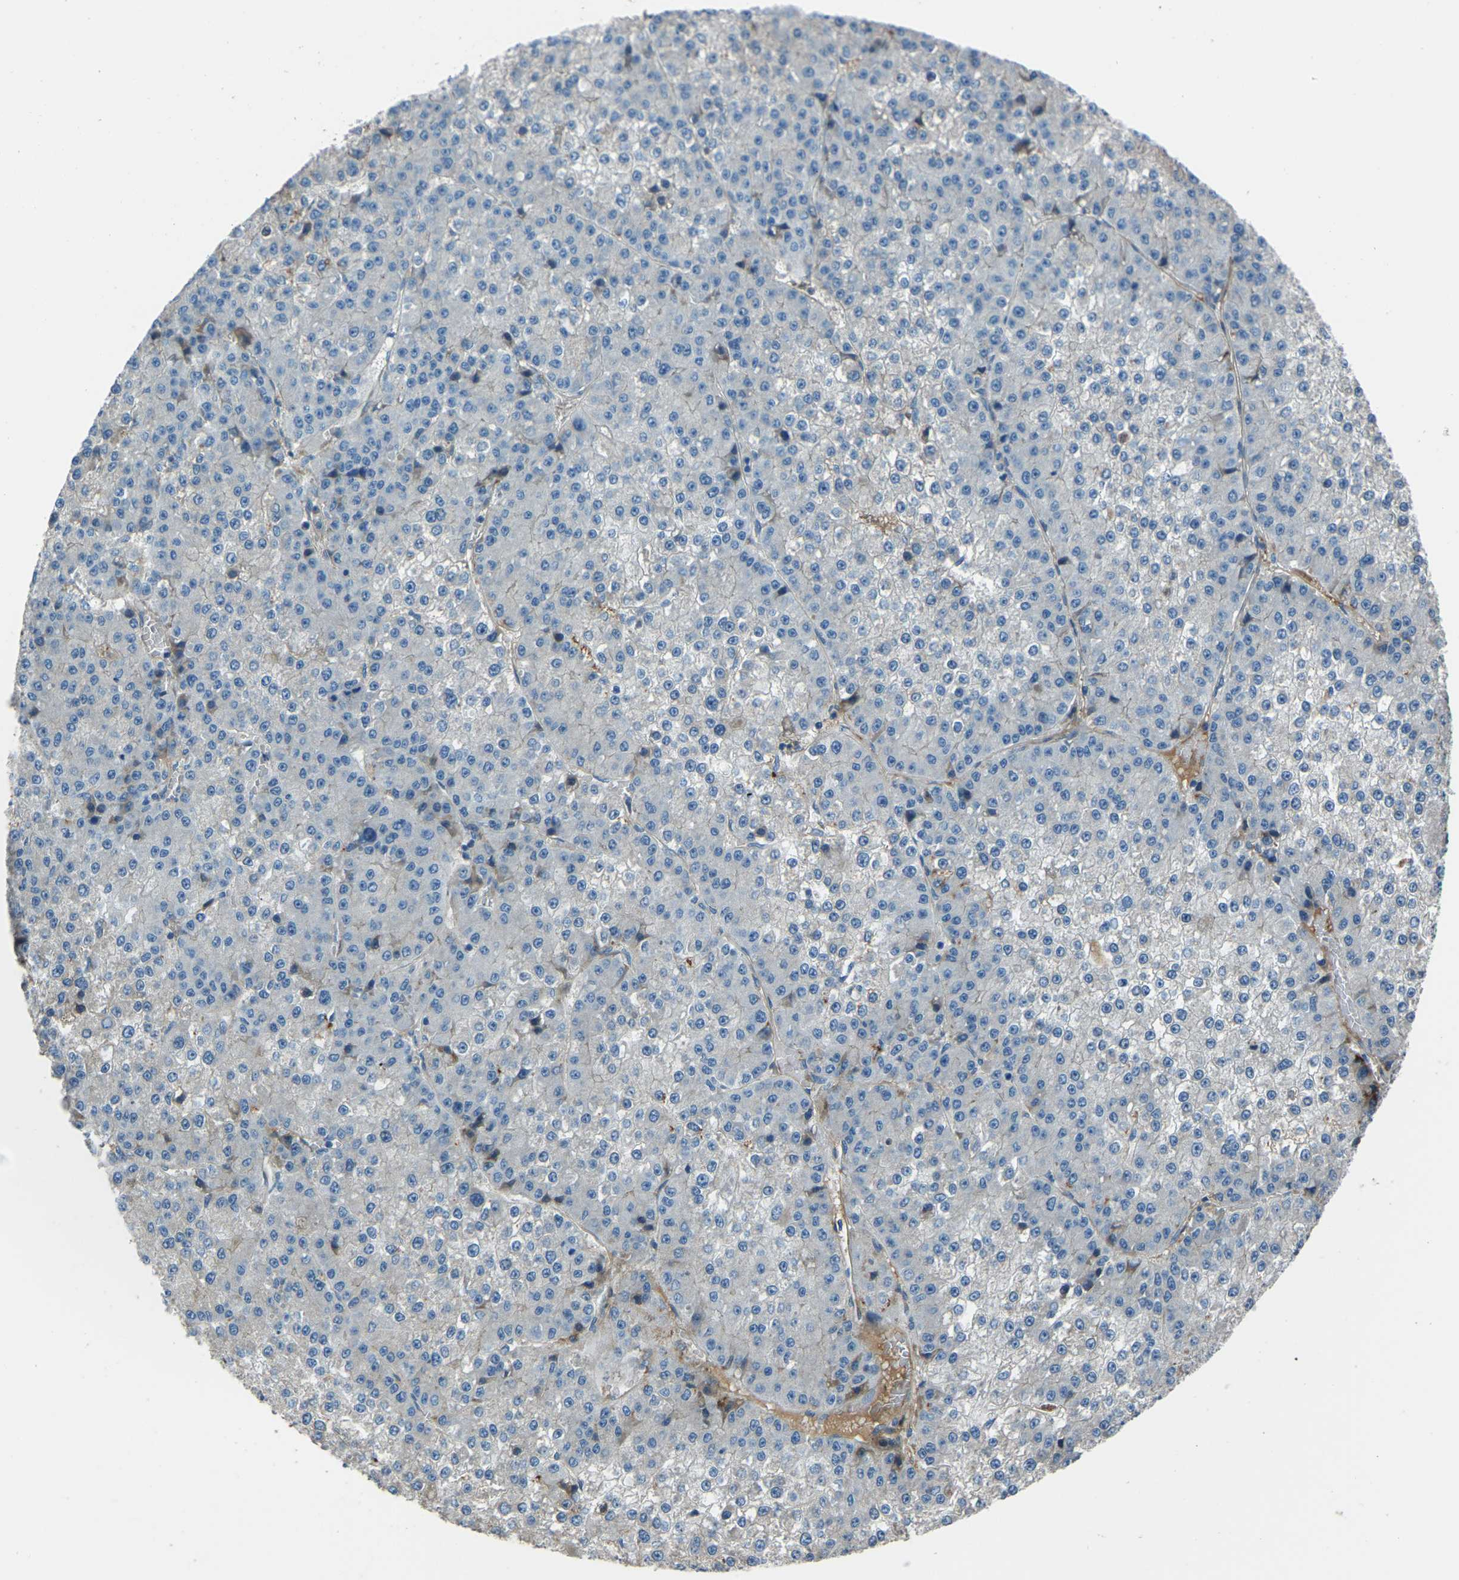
{"staining": {"intensity": "negative", "quantity": "none", "location": "none"}, "tissue": "liver cancer", "cell_type": "Tumor cells", "image_type": "cancer", "snomed": [{"axis": "morphology", "description": "Carcinoma, Hepatocellular, NOS"}, {"axis": "topography", "description": "Liver"}], "caption": "High magnification brightfield microscopy of liver cancer stained with DAB (3,3'-diaminobenzidine) (brown) and counterstained with hematoxylin (blue): tumor cells show no significant staining.", "gene": "COL3A1", "patient": {"sex": "female", "age": 73}}